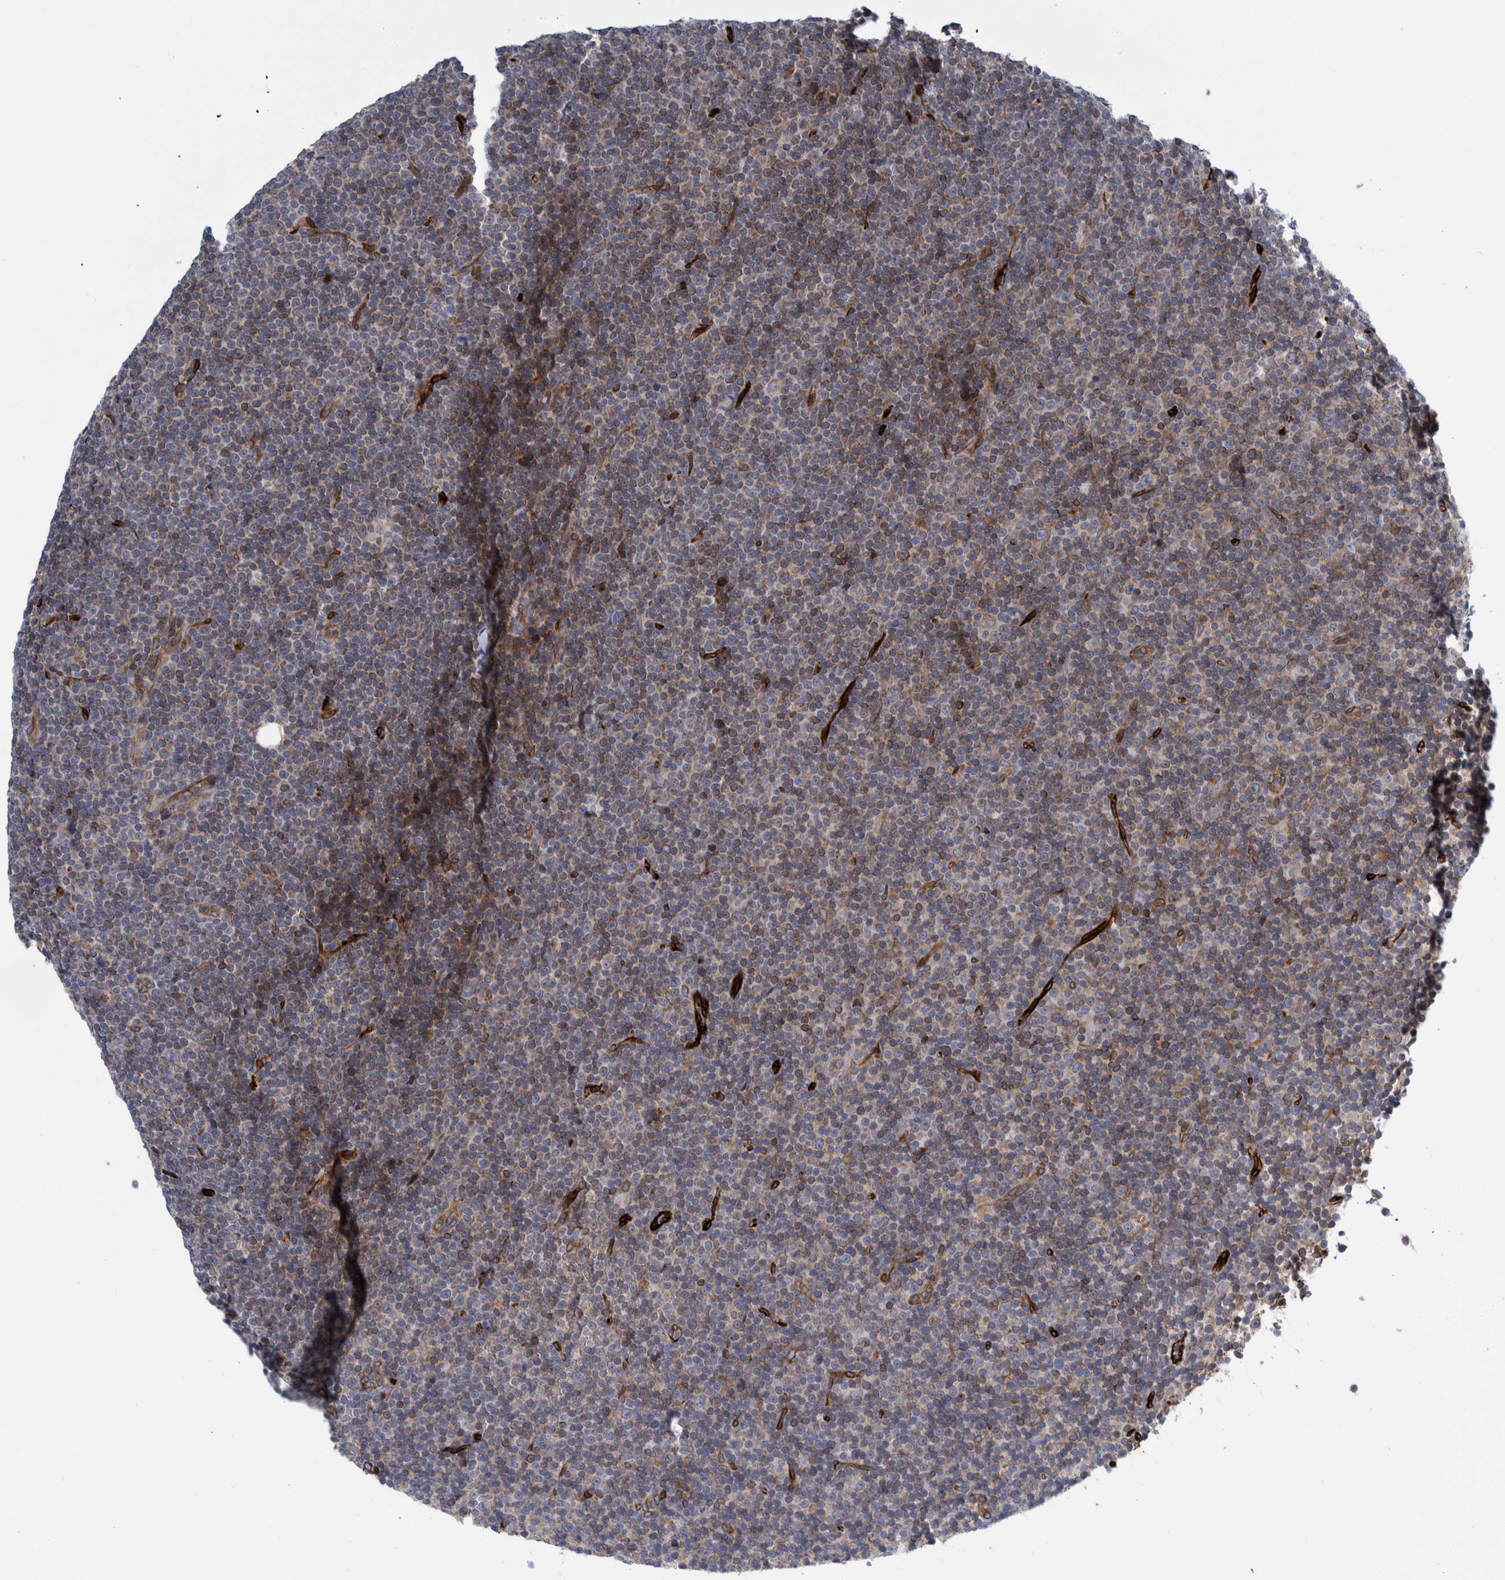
{"staining": {"intensity": "moderate", "quantity": "25%-75%", "location": "cytoplasmic/membranous"}, "tissue": "lymphoma", "cell_type": "Tumor cells", "image_type": "cancer", "snomed": [{"axis": "morphology", "description": "Malignant lymphoma, non-Hodgkin's type, Low grade"}, {"axis": "topography", "description": "Lymph node"}], "caption": "Immunohistochemical staining of human malignant lymphoma, non-Hodgkin's type (low-grade) displays medium levels of moderate cytoplasmic/membranous expression in about 25%-75% of tumor cells. Ihc stains the protein of interest in brown and the nuclei are stained blue.", "gene": "THEM6", "patient": {"sex": "female", "age": 67}}